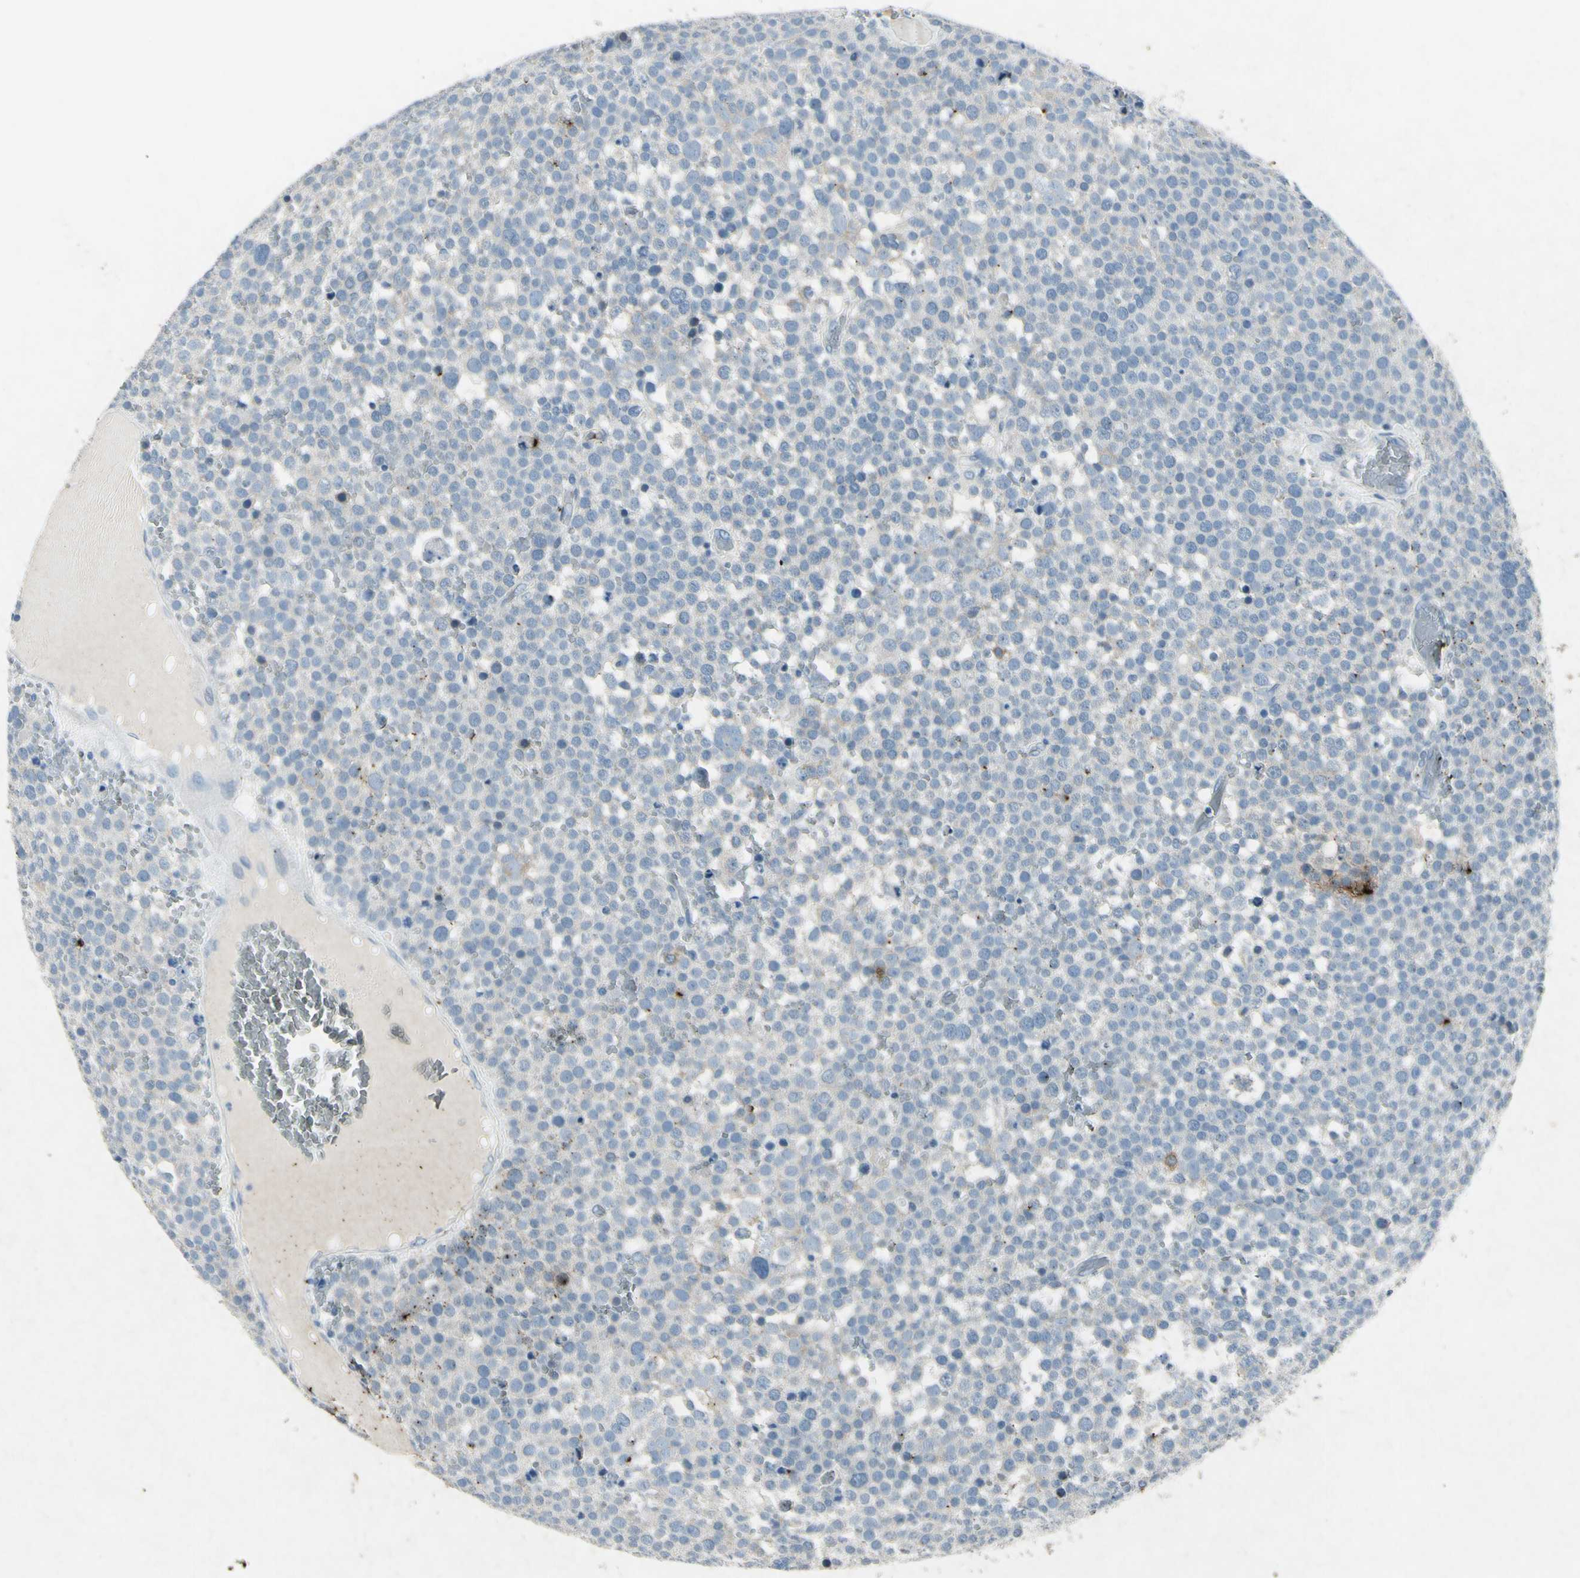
{"staining": {"intensity": "moderate", "quantity": "<25%", "location": "cytoplasmic/membranous"}, "tissue": "testis cancer", "cell_type": "Tumor cells", "image_type": "cancer", "snomed": [{"axis": "morphology", "description": "Seminoma, NOS"}, {"axis": "topography", "description": "Testis"}], "caption": "Tumor cells exhibit low levels of moderate cytoplasmic/membranous expression in about <25% of cells in testis seminoma. (brown staining indicates protein expression, while blue staining denotes nuclei).", "gene": "SNAP91", "patient": {"sex": "male", "age": 71}}